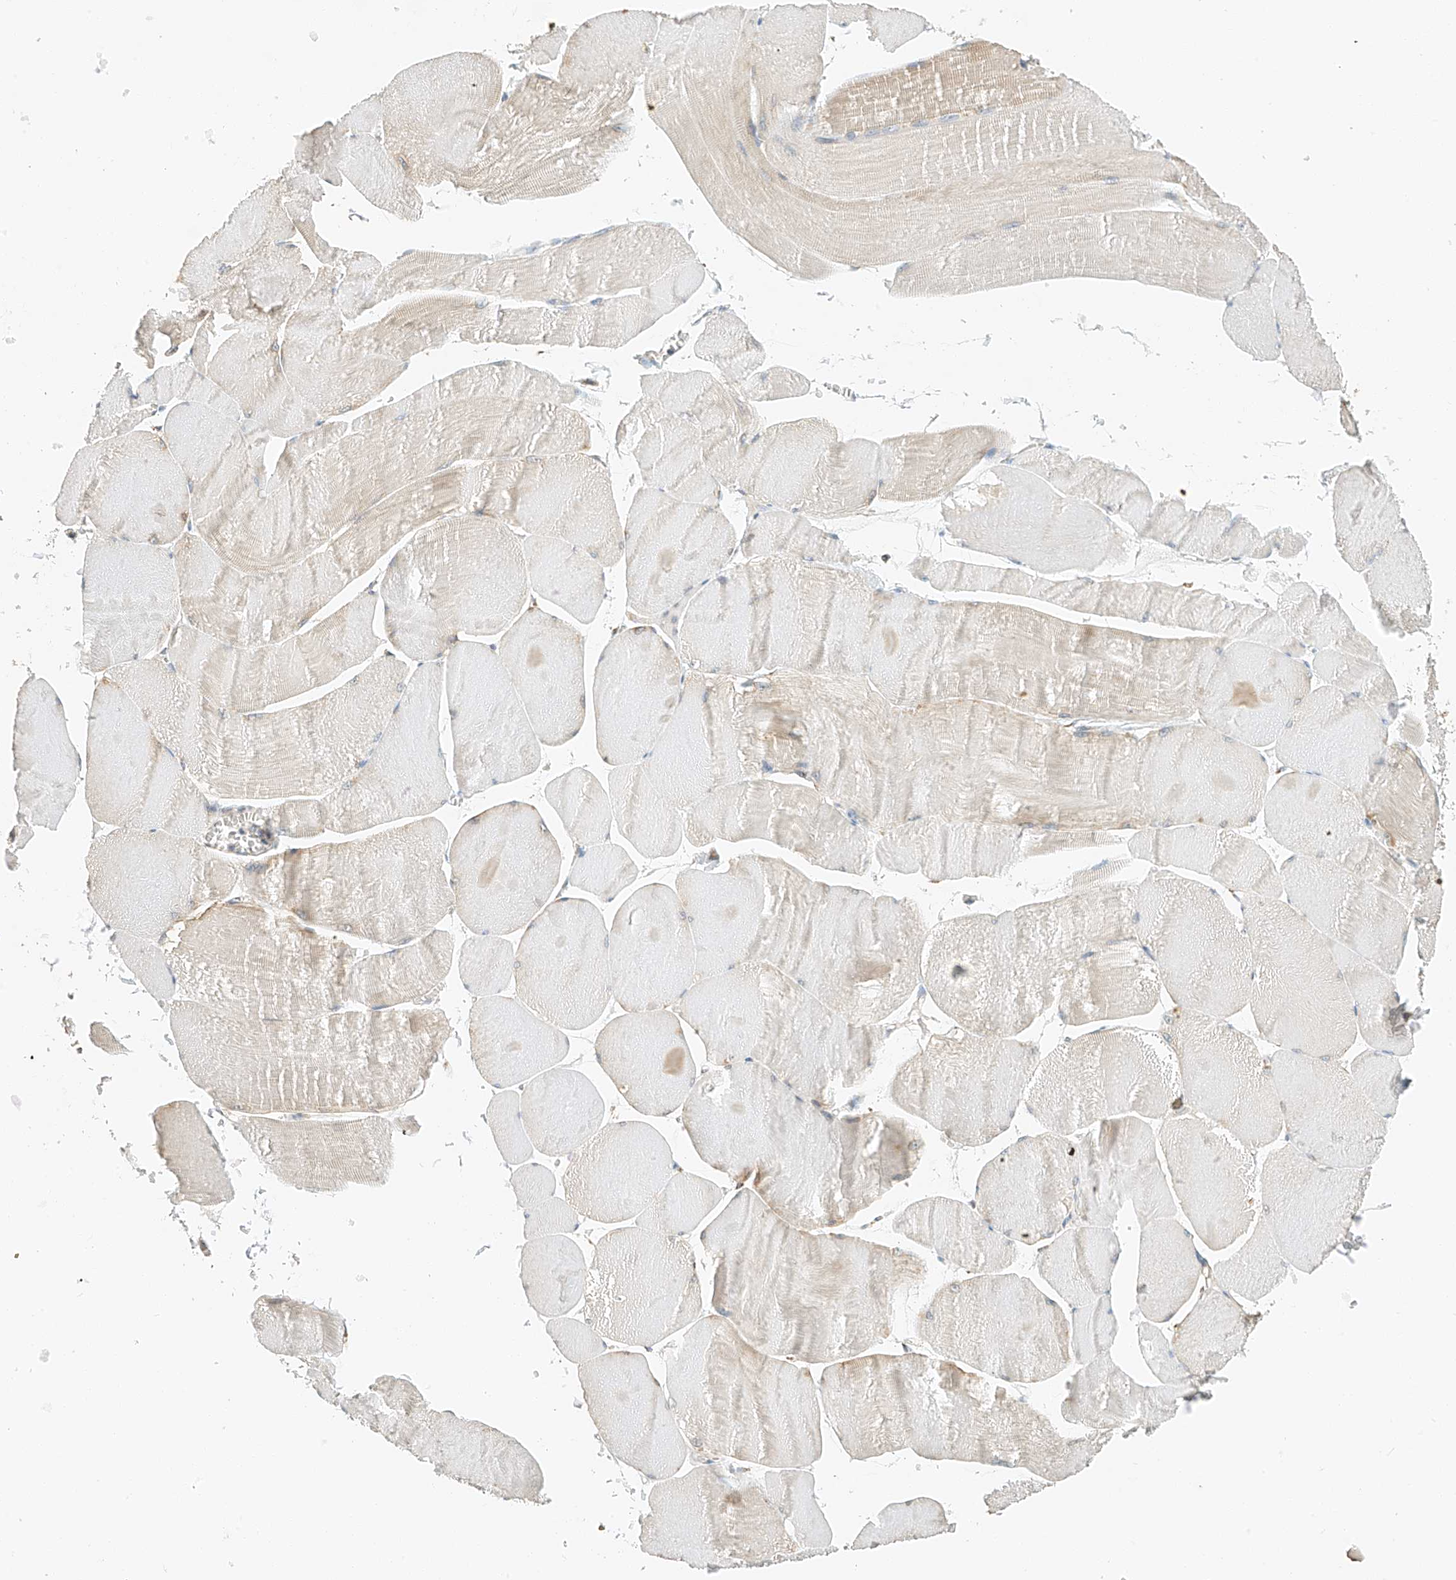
{"staining": {"intensity": "negative", "quantity": "none", "location": "none"}, "tissue": "skeletal muscle", "cell_type": "Myocytes", "image_type": "normal", "snomed": [{"axis": "morphology", "description": "Normal tissue, NOS"}, {"axis": "morphology", "description": "Basal cell carcinoma"}, {"axis": "topography", "description": "Skeletal muscle"}], "caption": "Immunohistochemistry (IHC) histopathology image of unremarkable skeletal muscle: skeletal muscle stained with DAB (3,3'-diaminobenzidine) demonstrates no significant protein expression in myocytes. (DAB immunohistochemistry (IHC) visualized using brightfield microscopy, high magnification).", "gene": "YIPF7", "patient": {"sex": "female", "age": 64}}